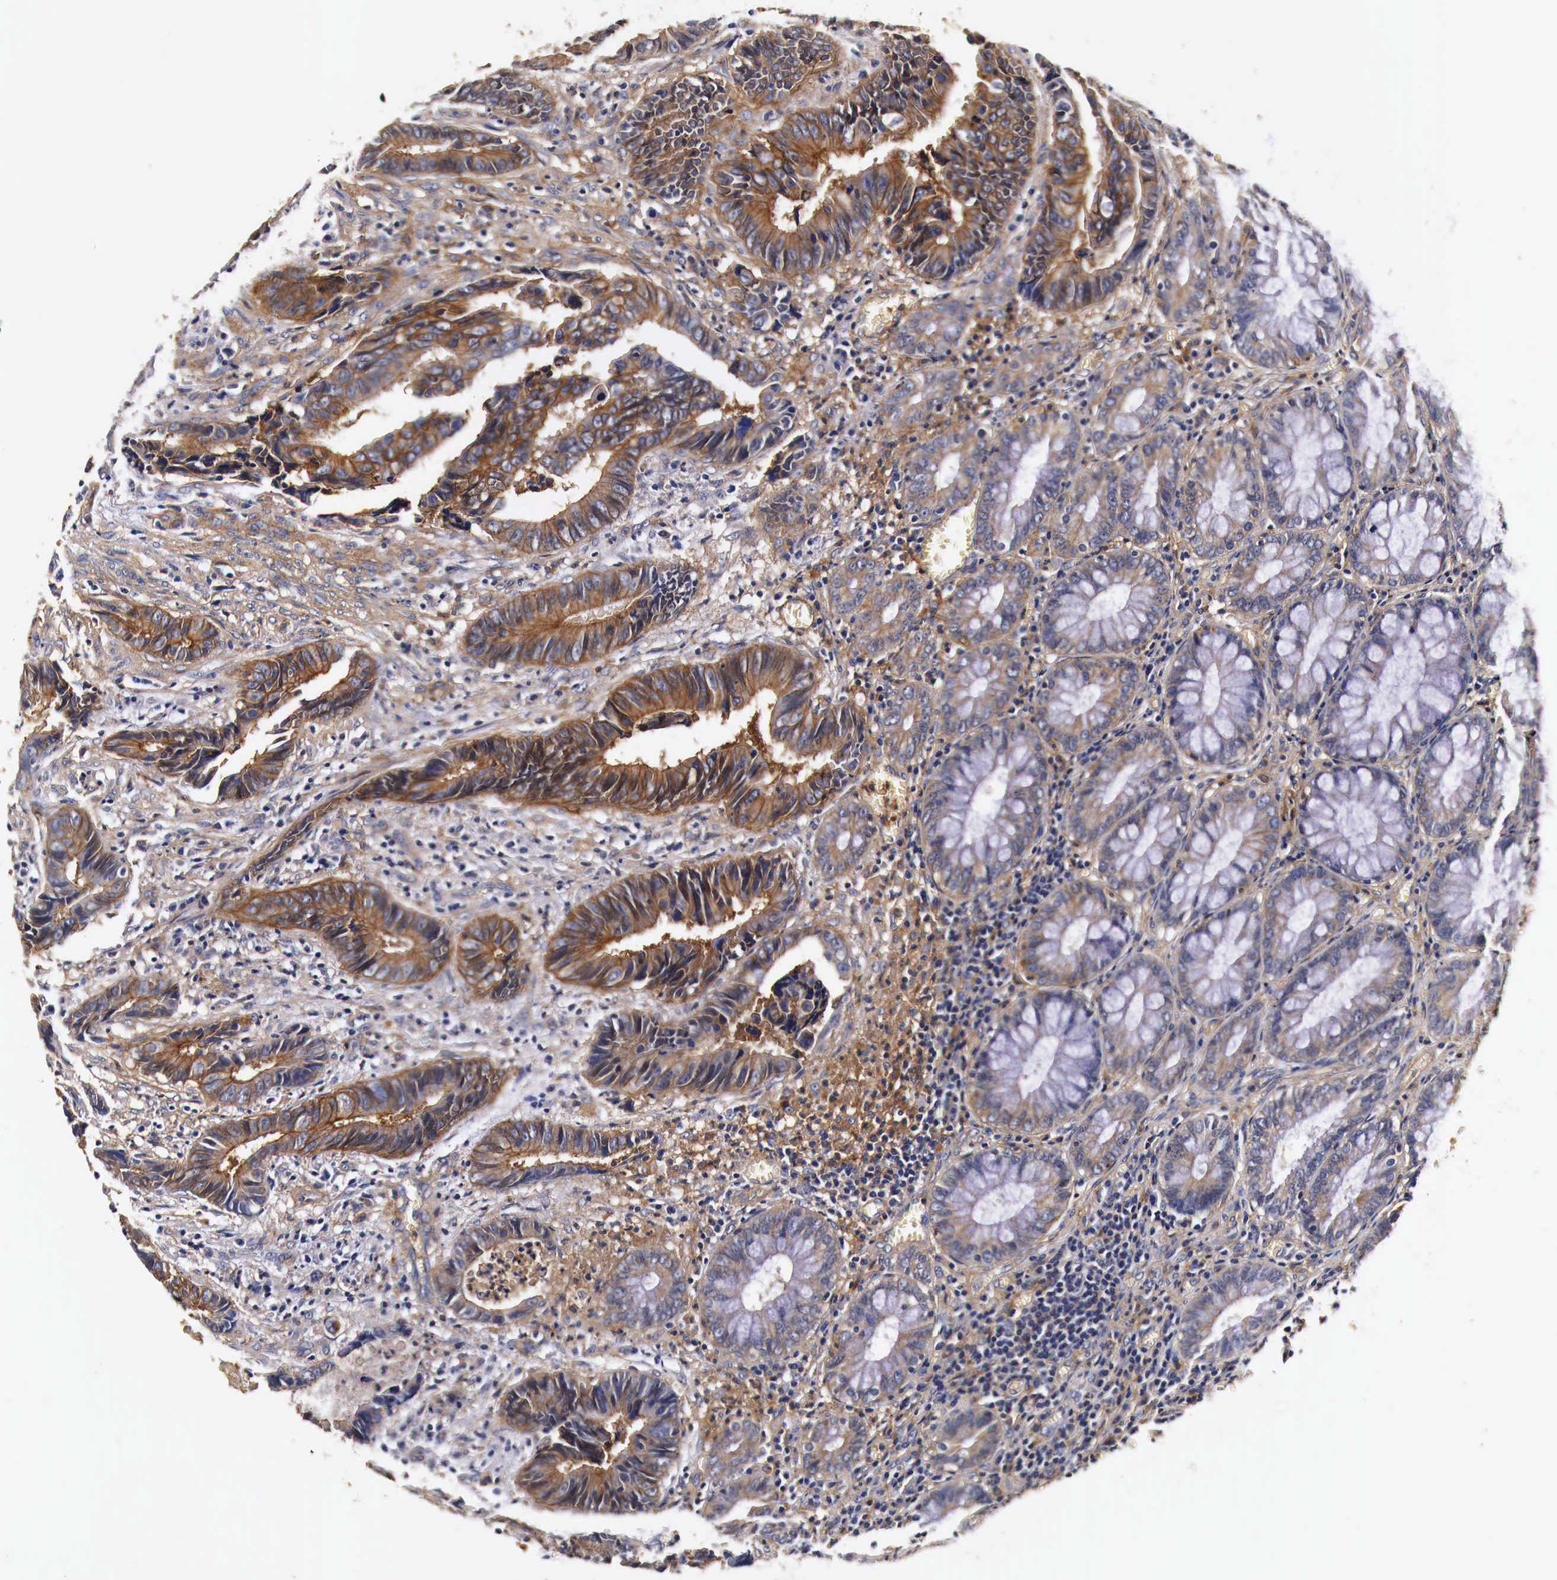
{"staining": {"intensity": "strong", "quantity": ">75%", "location": "cytoplasmic/membranous"}, "tissue": "colorectal cancer", "cell_type": "Tumor cells", "image_type": "cancer", "snomed": [{"axis": "morphology", "description": "Adenocarcinoma, NOS"}, {"axis": "topography", "description": "Rectum"}], "caption": "Colorectal cancer tissue exhibits strong cytoplasmic/membranous positivity in about >75% of tumor cells, visualized by immunohistochemistry. The staining is performed using DAB (3,3'-diaminobenzidine) brown chromogen to label protein expression. The nuclei are counter-stained blue using hematoxylin.", "gene": "RP2", "patient": {"sex": "female", "age": 98}}